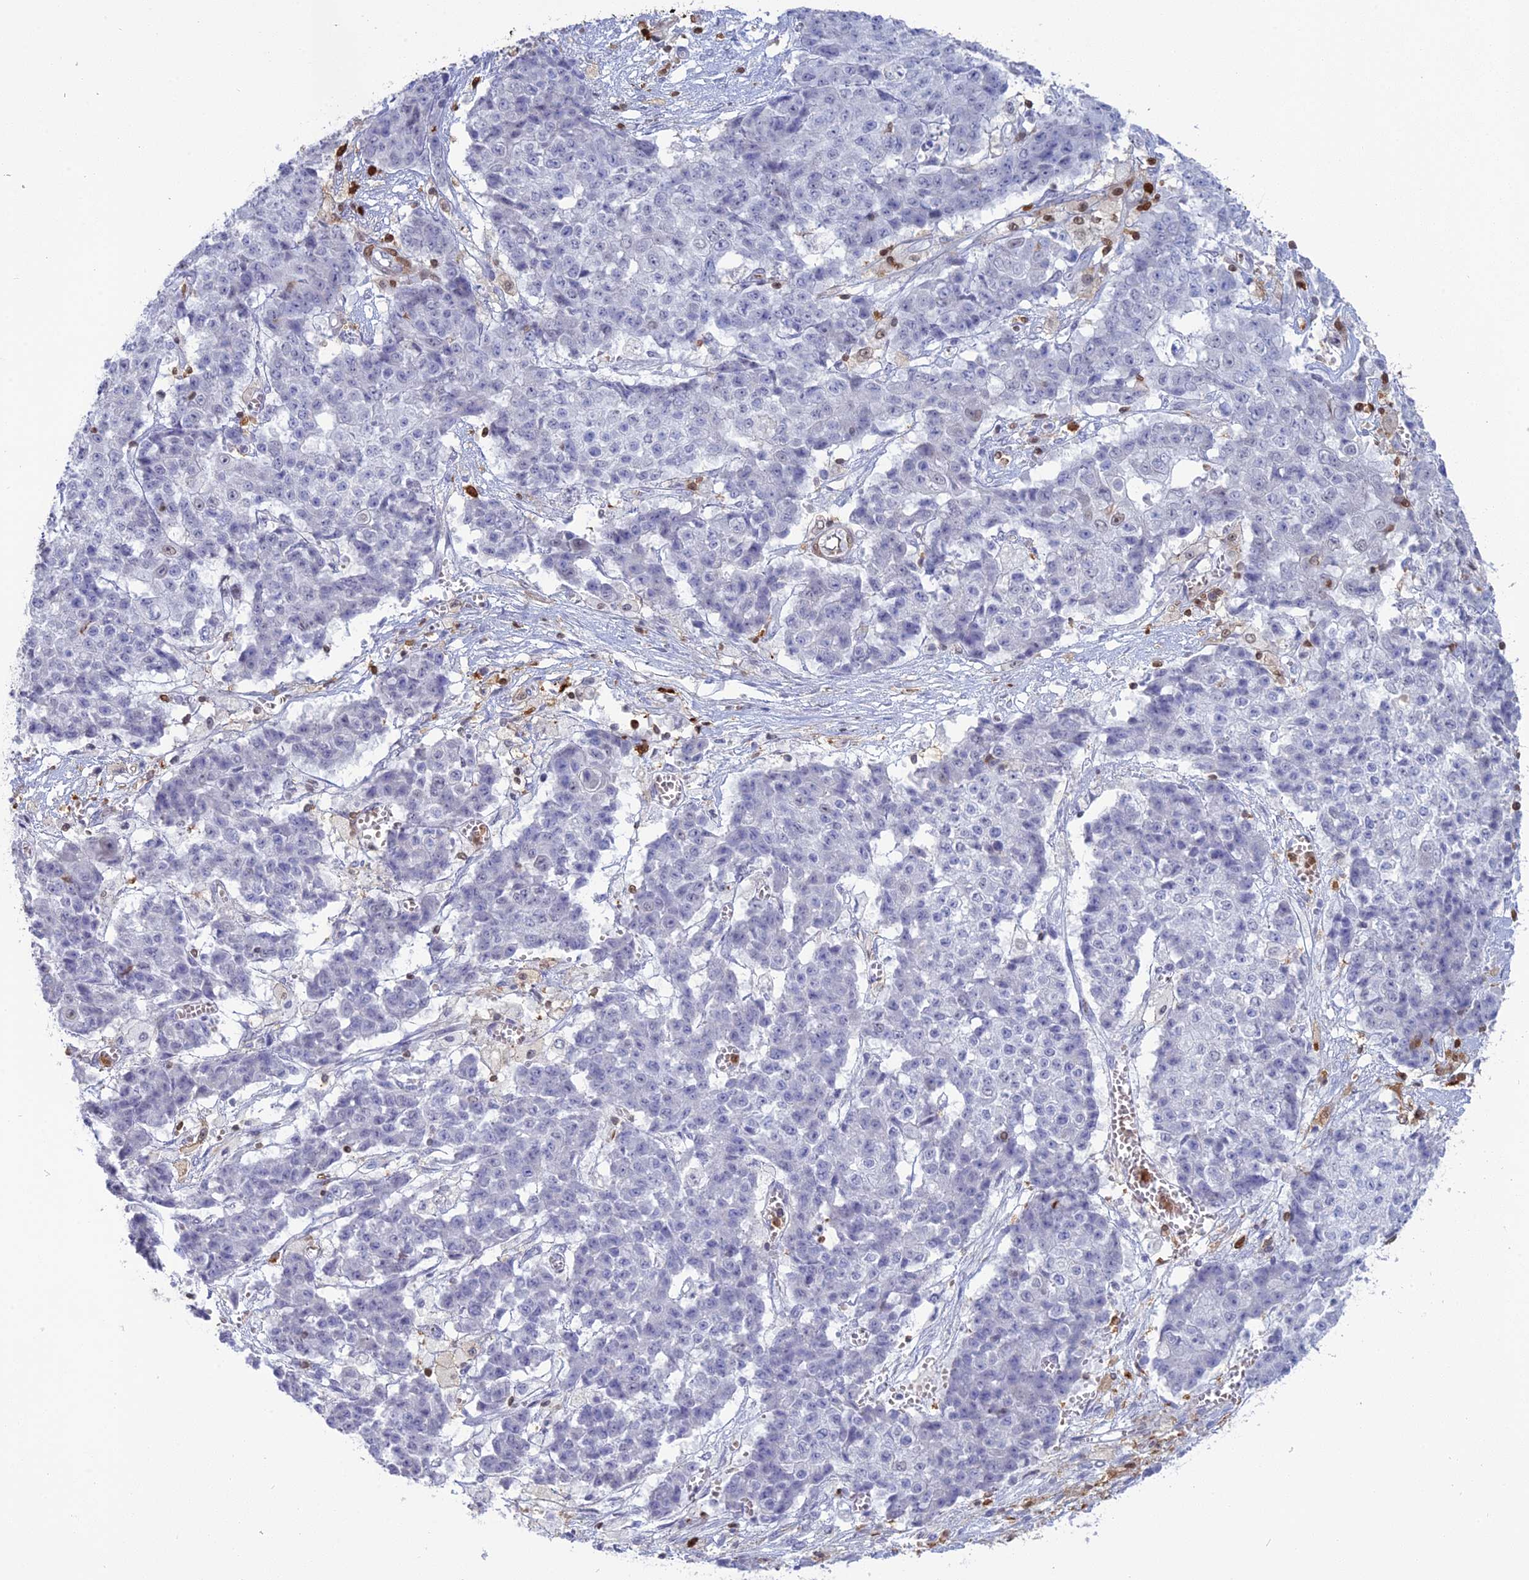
{"staining": {"intensity": "negative", "quantity": "none", "location": "none"}, "tissue": "ovarian cancer", "cell_type": "Tumor cells", "image_type": "cancer", "snomed": [{"axis": "morphology", "description": "Carcinoma, endometroid"}, {"axis": "topography", "description": "Ovary"}], "caption": "Tumor cells show no significant expression in ovarian endometroid carcinoma.", "gene": "PGBD4", "patient": {"sex": "female", "age": 42}}